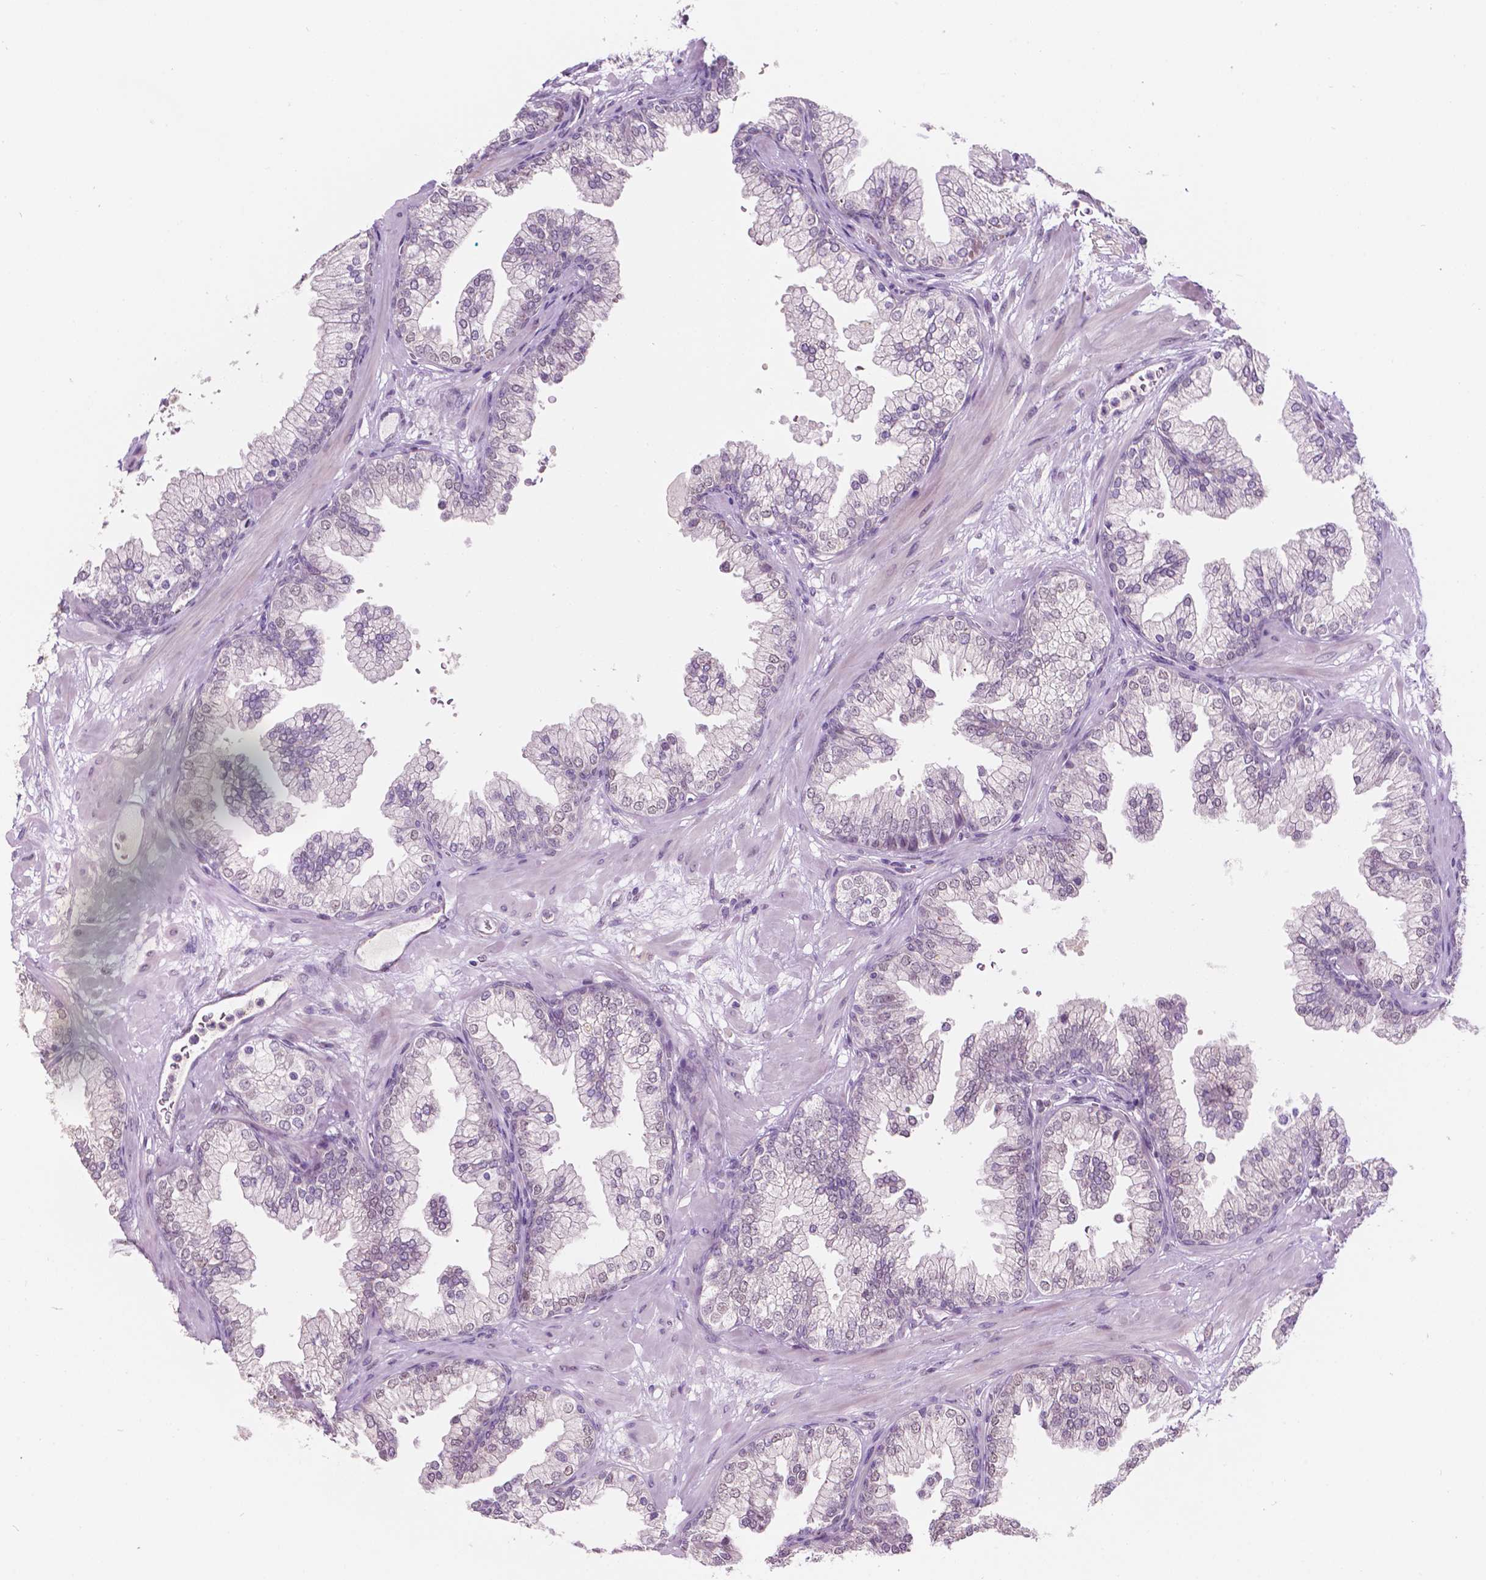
{"staining": {"intensity": "negative", "quantity": "none", "location": "none"}, "tissue": "prostate", "cell_type": "Glandular cells", "image_type": "normal", "snomed": [{"axis": "morphology", "description": "Normal tissue, NOS"}, {"axis": "topography", "description": "Prostate"}, {"axis": "topography", "description": "Peripheral nerve tissue"}], "caption": "IHC image of normal prostate: human prostate stained with DAB (3,3'-diaminobenzidine) reveals no significant protein expression in glandular cells.", "gene": "TM6SF2", "patient": {"sex": "male", "age": 61}}